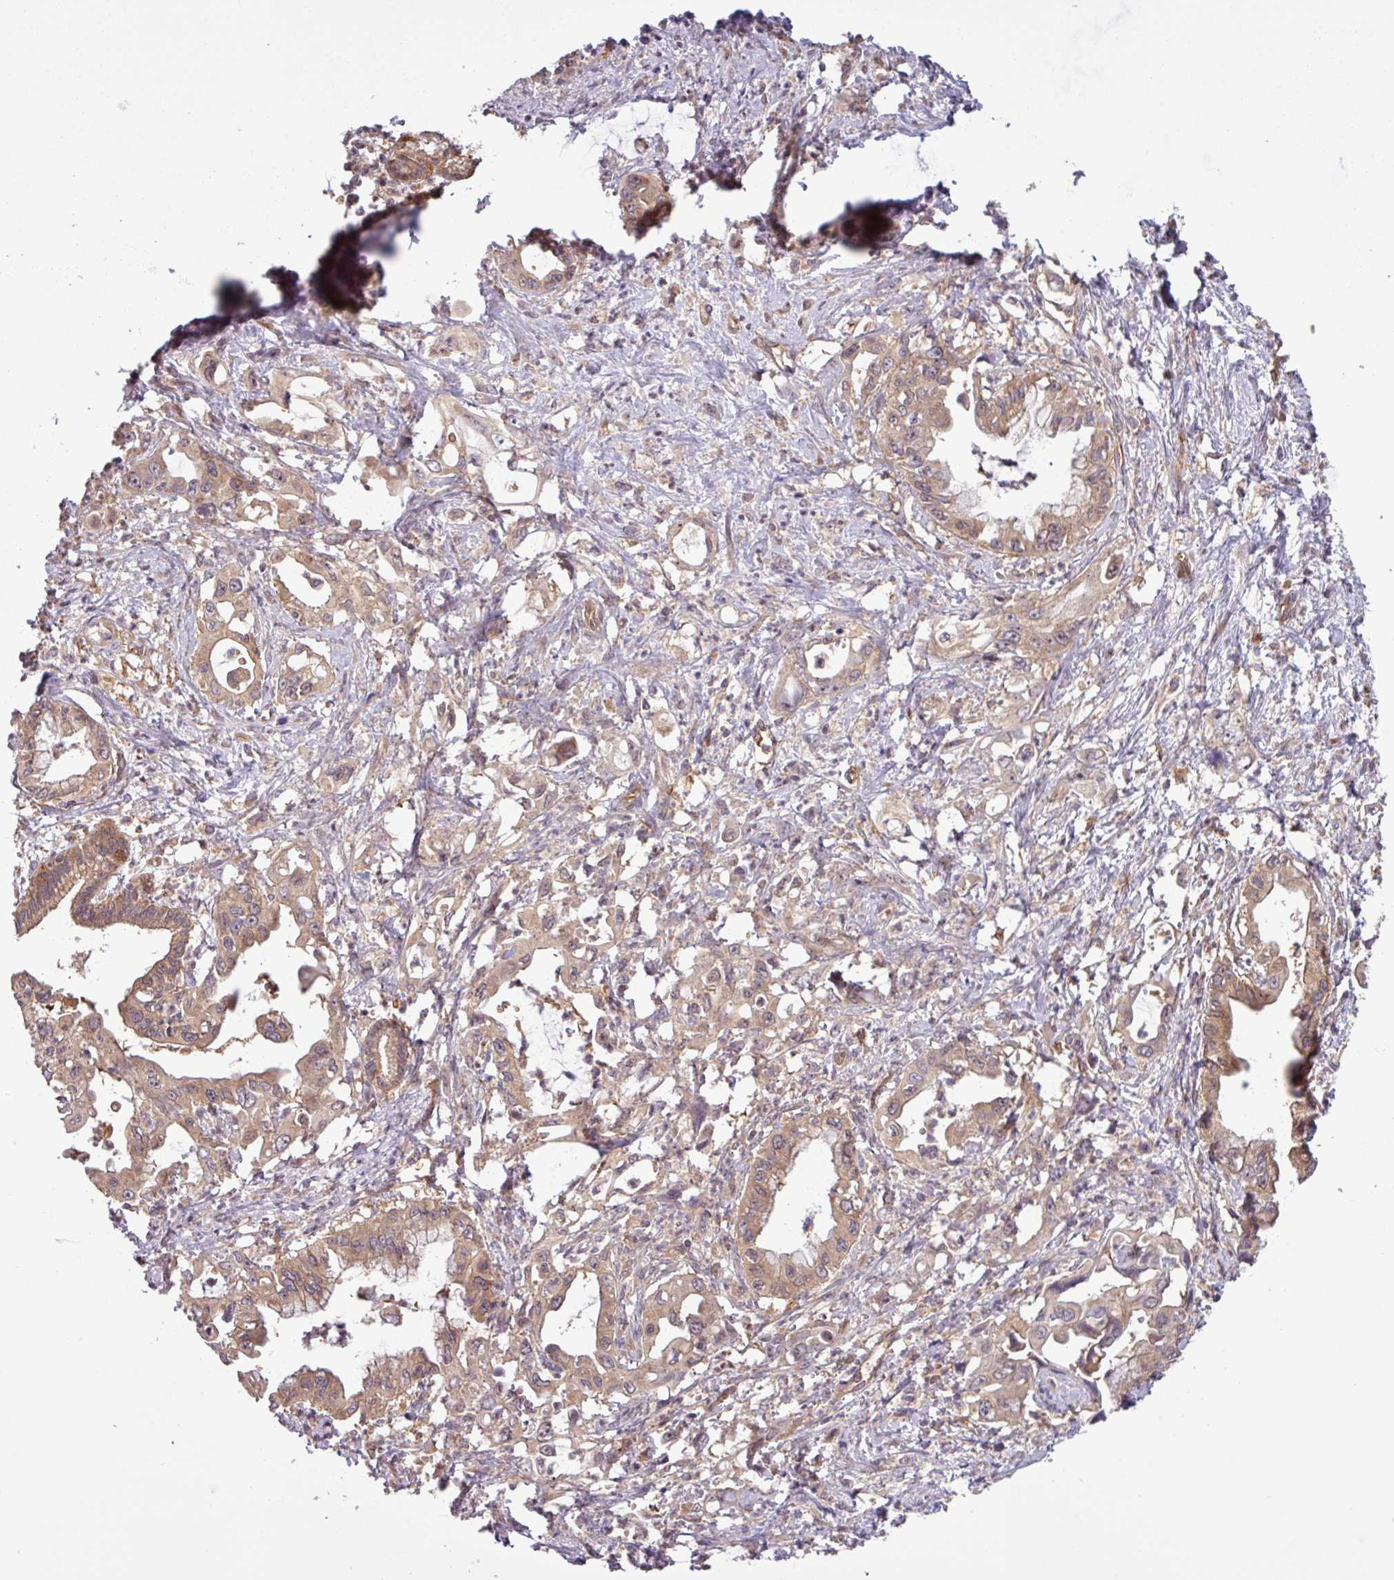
{"staining": {"intensity": "moderate", "quantity": ">75%", "location": "cytoplasmic/membranous"}, "tissue": "pancreatic cancer", "cell_type": "Tumor cells", "image_type": "cancer", "snomed": [{"axis": "morphology", "description": "Adenocarcinoma, NOS"}, {"axis": "topography", "description": "Pancreas"}], "caption": "Pancreatic cancer (adenocarcinoma) stained with DAB (3,3'-diaminobenzidine) immunohistochemistry (IHC) demonstrates medium levels of moderate cytoplasmic/membranous expression in approximately >75% of tumor cells.", "gene": "SIRPB2", "patient": {"sex": "male", "age": 61}}